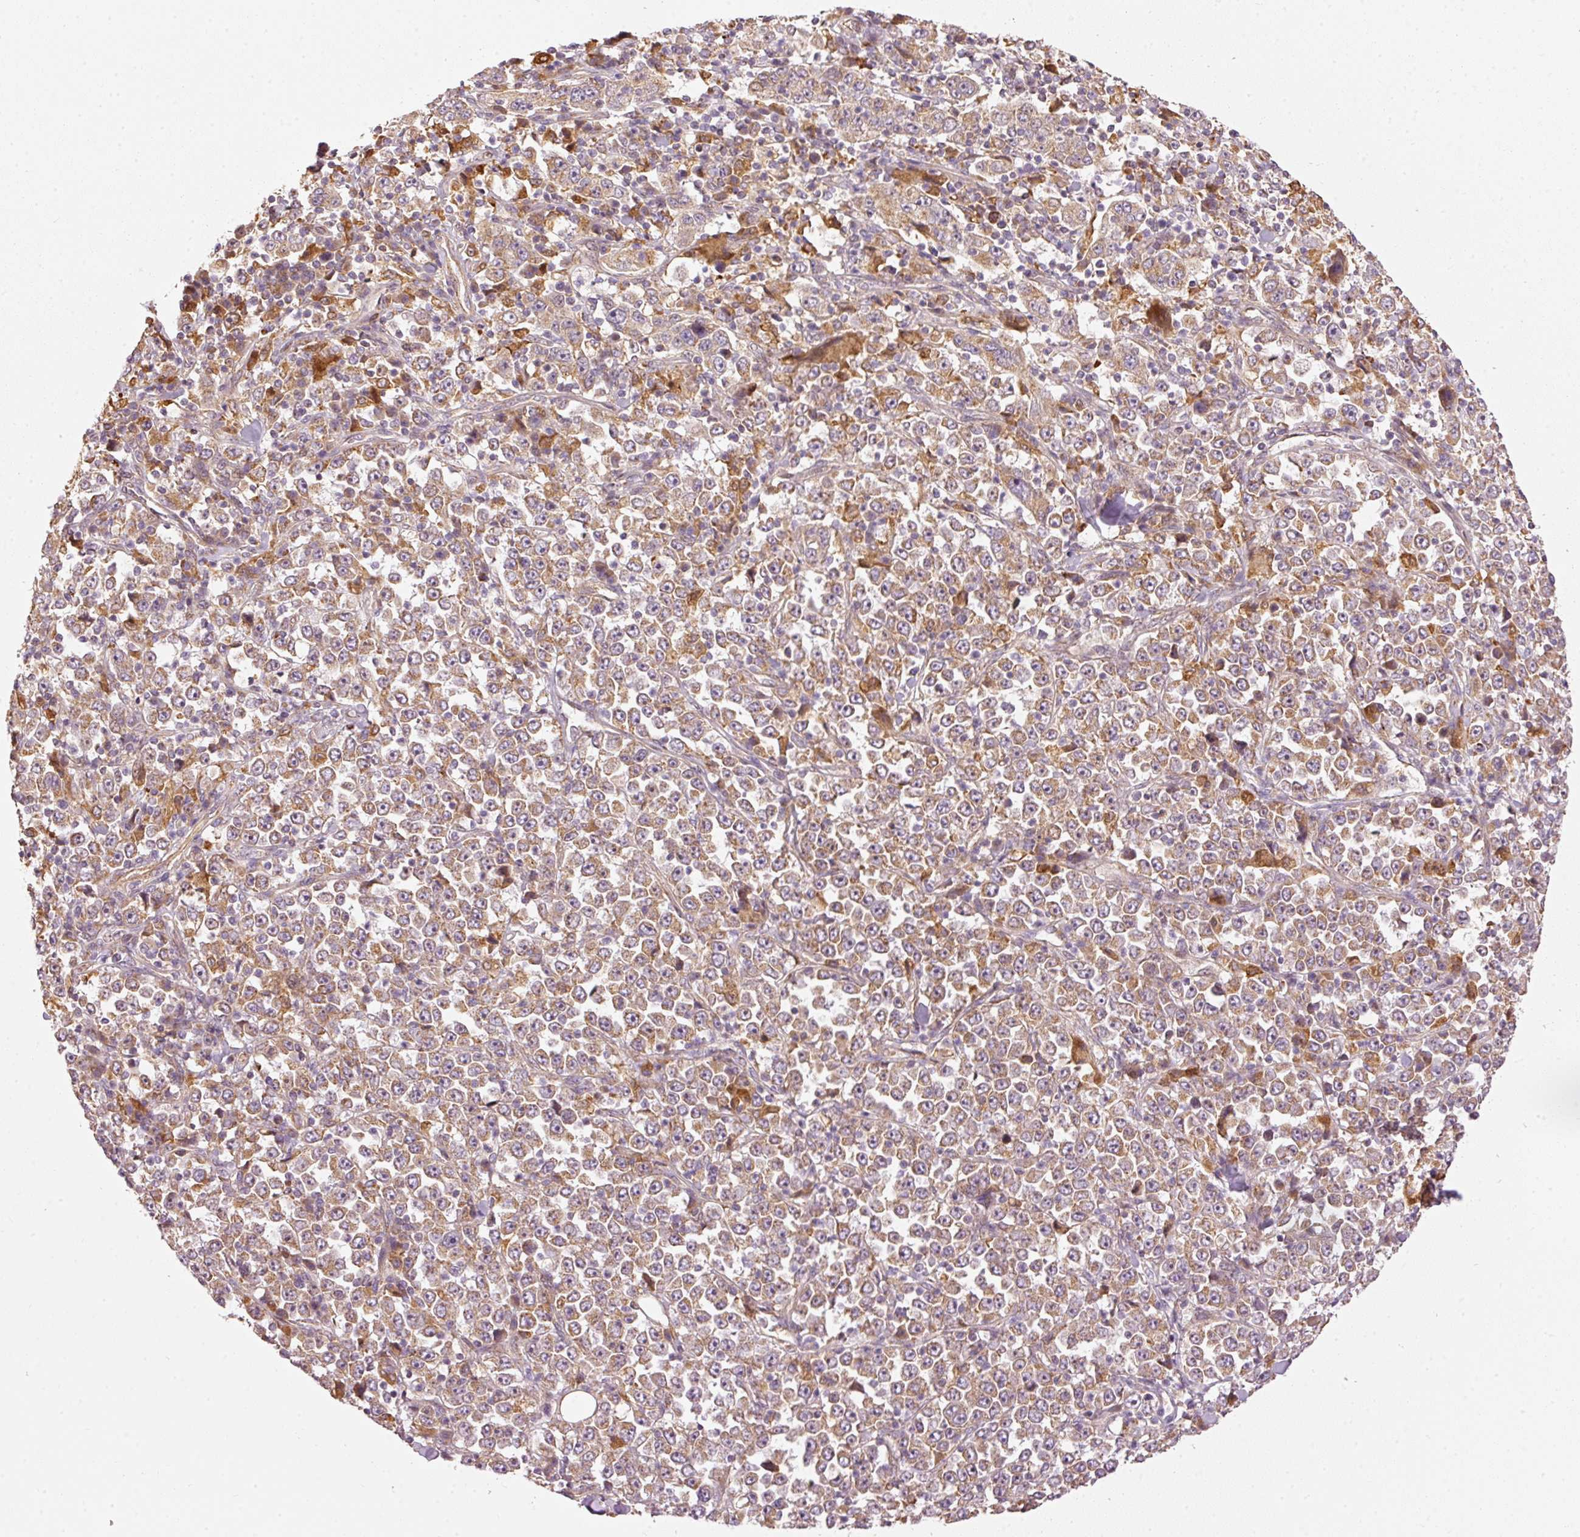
{"staining": {"intensity": "moderate", "quantity": ">75%", "location": "cytoplasmic/membranous"}, "tissue": "stomach cancer", "cell_type": "Tumor cells", "image_type": "cancer", "snomed": [{"axis": "morphology", "description": "Normal tissue, NOS"}, {"axis": "morphology", "description": "Adenocarcinoma, NOS"}, {"axis": "topography", "description": "Stomach, upper"}, {"axis": "topography", "description": "Stomach"}], "caption": "Immunohistochemical staining of adenocarcinoma (stomach) reveals moderate cytoplasmic/membranous protein expression in about >75% of tumor cells.", "gene": "MTHFD1L", "patient": {"sex": "male", "age": 59}}